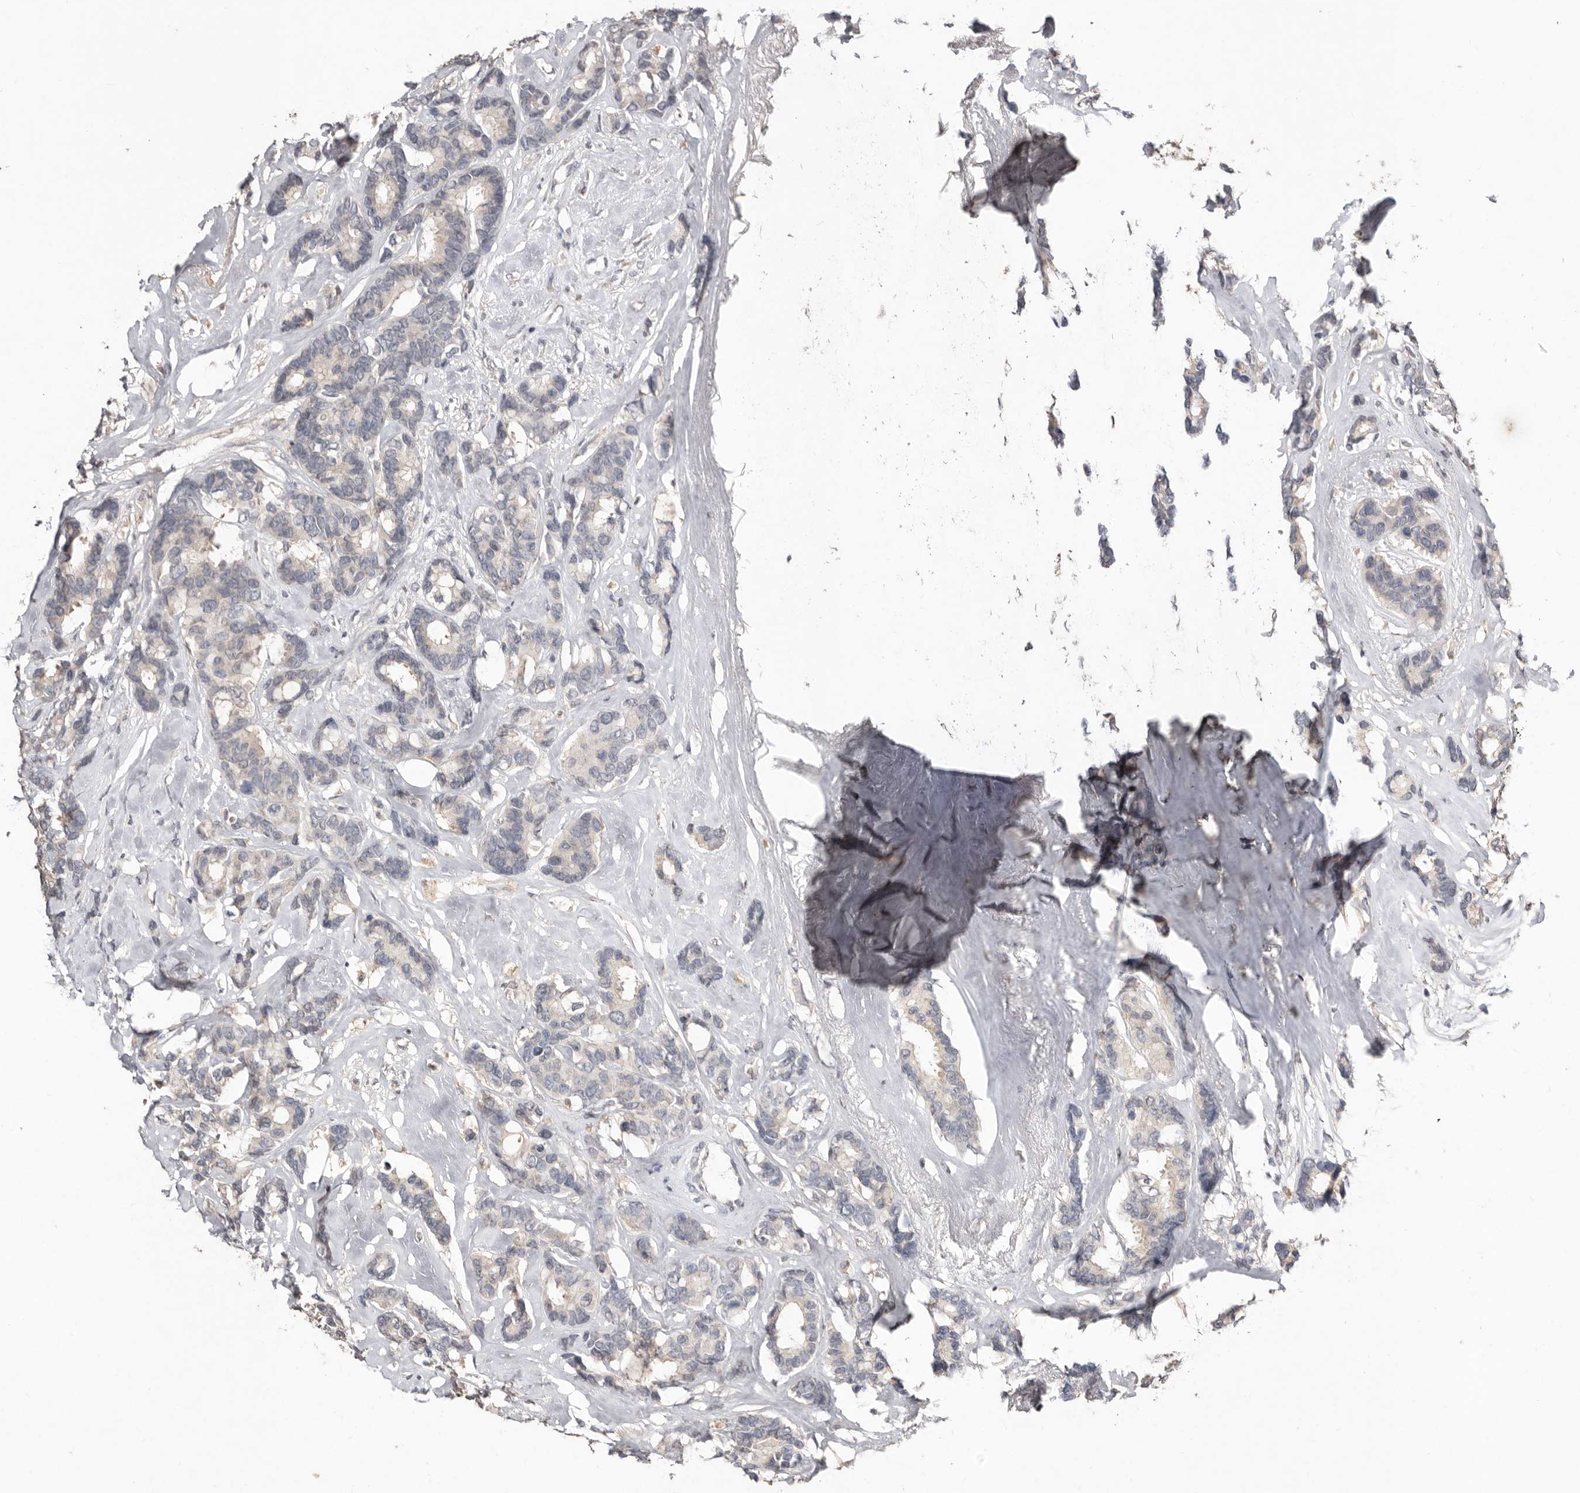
{"staining": {"intensity": "negative", "quantity": "none", "location": "none"}, "tissue": "breast cancer", "cell_type": "Tumor cells", "image_type": "cancer", "snomed": [{"axis": "morphology", "description": "Duct carcinoma"}, {"axis": "topography", "description": "Breast"}], "caption": "This is a histopathology image of immunohistochemistry (IHC) staining of breast cancer, which shows no expression in tumor cells.", "gene": "SULT1E1", "patient": {"sex": "female", "age": 87}}